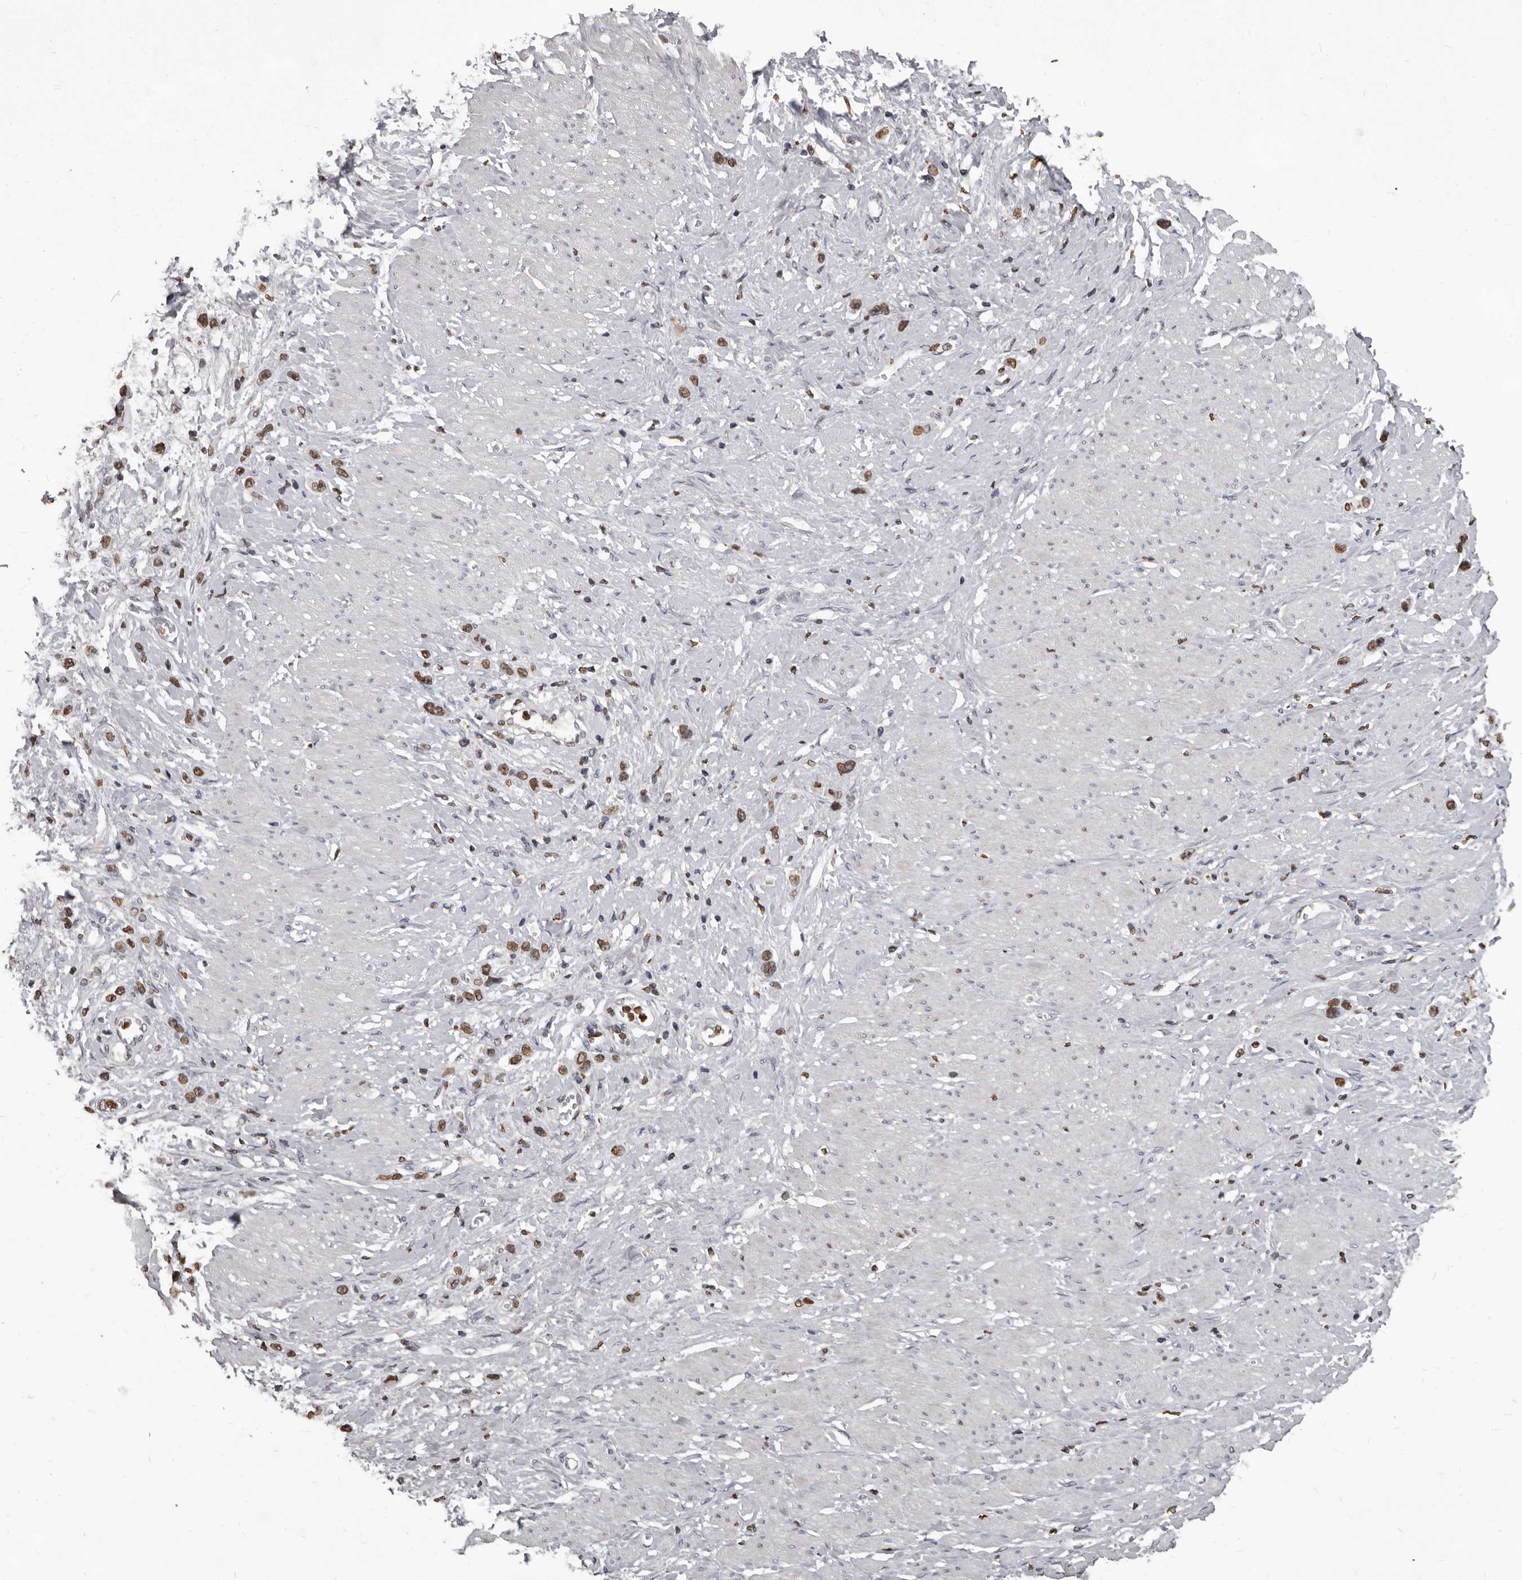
{"staining": {"intensity": "moderate", "quantity": ">75%", "location": "nuclear"}, "tissue": "stomach cancer", "cell_type": "Tumor cells", "image_type": "cancer", "snomed": [{"axis": "morphology", "description": "Adenocarcinoma, NOS"}, {"axis": "topography", "description": "Stomach"}], "caption": "Stomach cancer stained for a protein (brown) reveals moderate nuclear positive positivity in approximately >75% of tumor cells.", "gene": "AHR", "patient": {"sex": "female", "age": 65}}